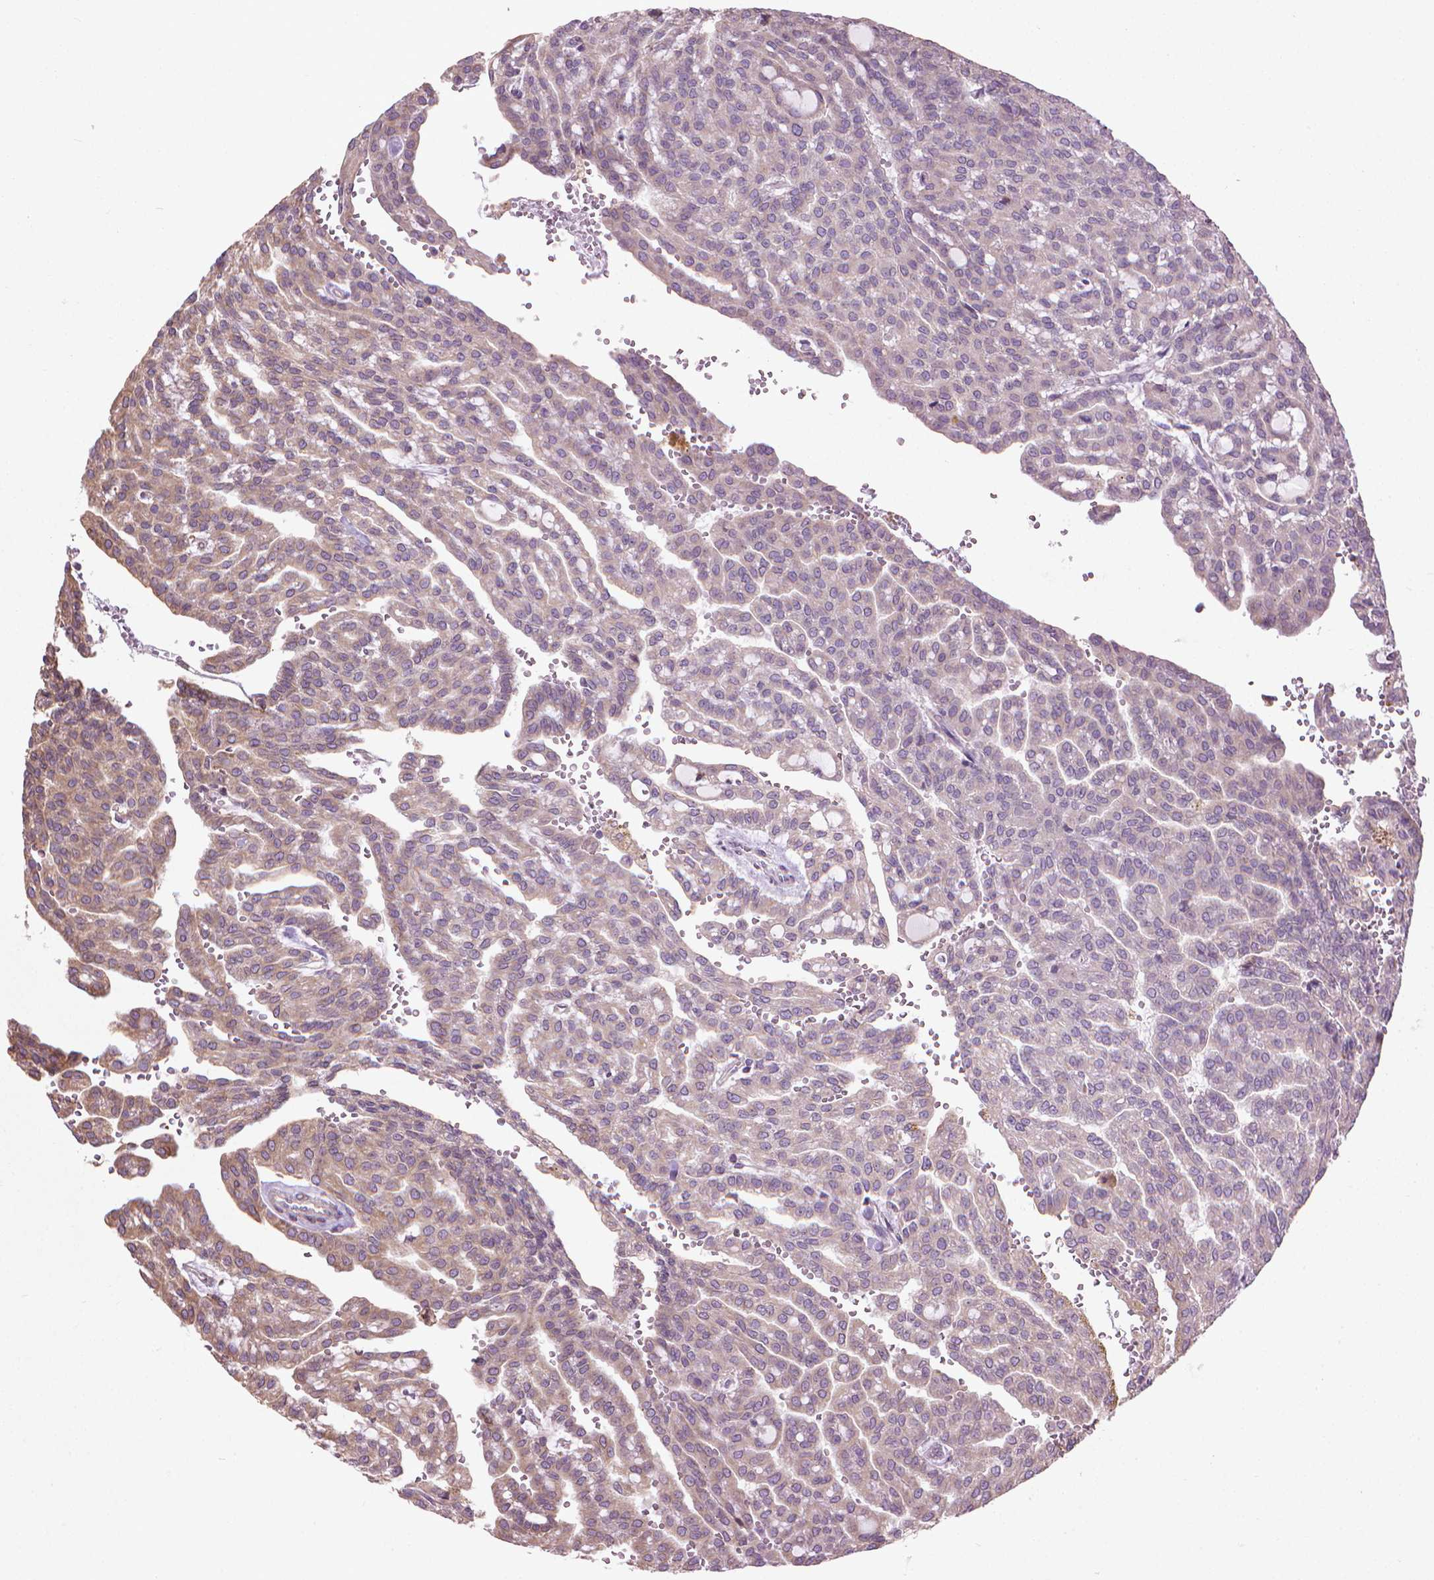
{"staining": {"intensity": "weak", "quantity": "<25%", "location": "cytoplasmic/membranous"}, "tissue": "renal cancer", "cell_type": "Tumor cells", "image_type": "cancer", "snomed": [{"axis": "morphology", "description": "Adenocarcinoma, NOS"}, {"axis": "topography", "description": "Kidney"}], "caption": "Tumor cells show no significant protein positivity in renal cancer.", "gene": "GAS1", "patient": {"sex": "male", "age": 63}}